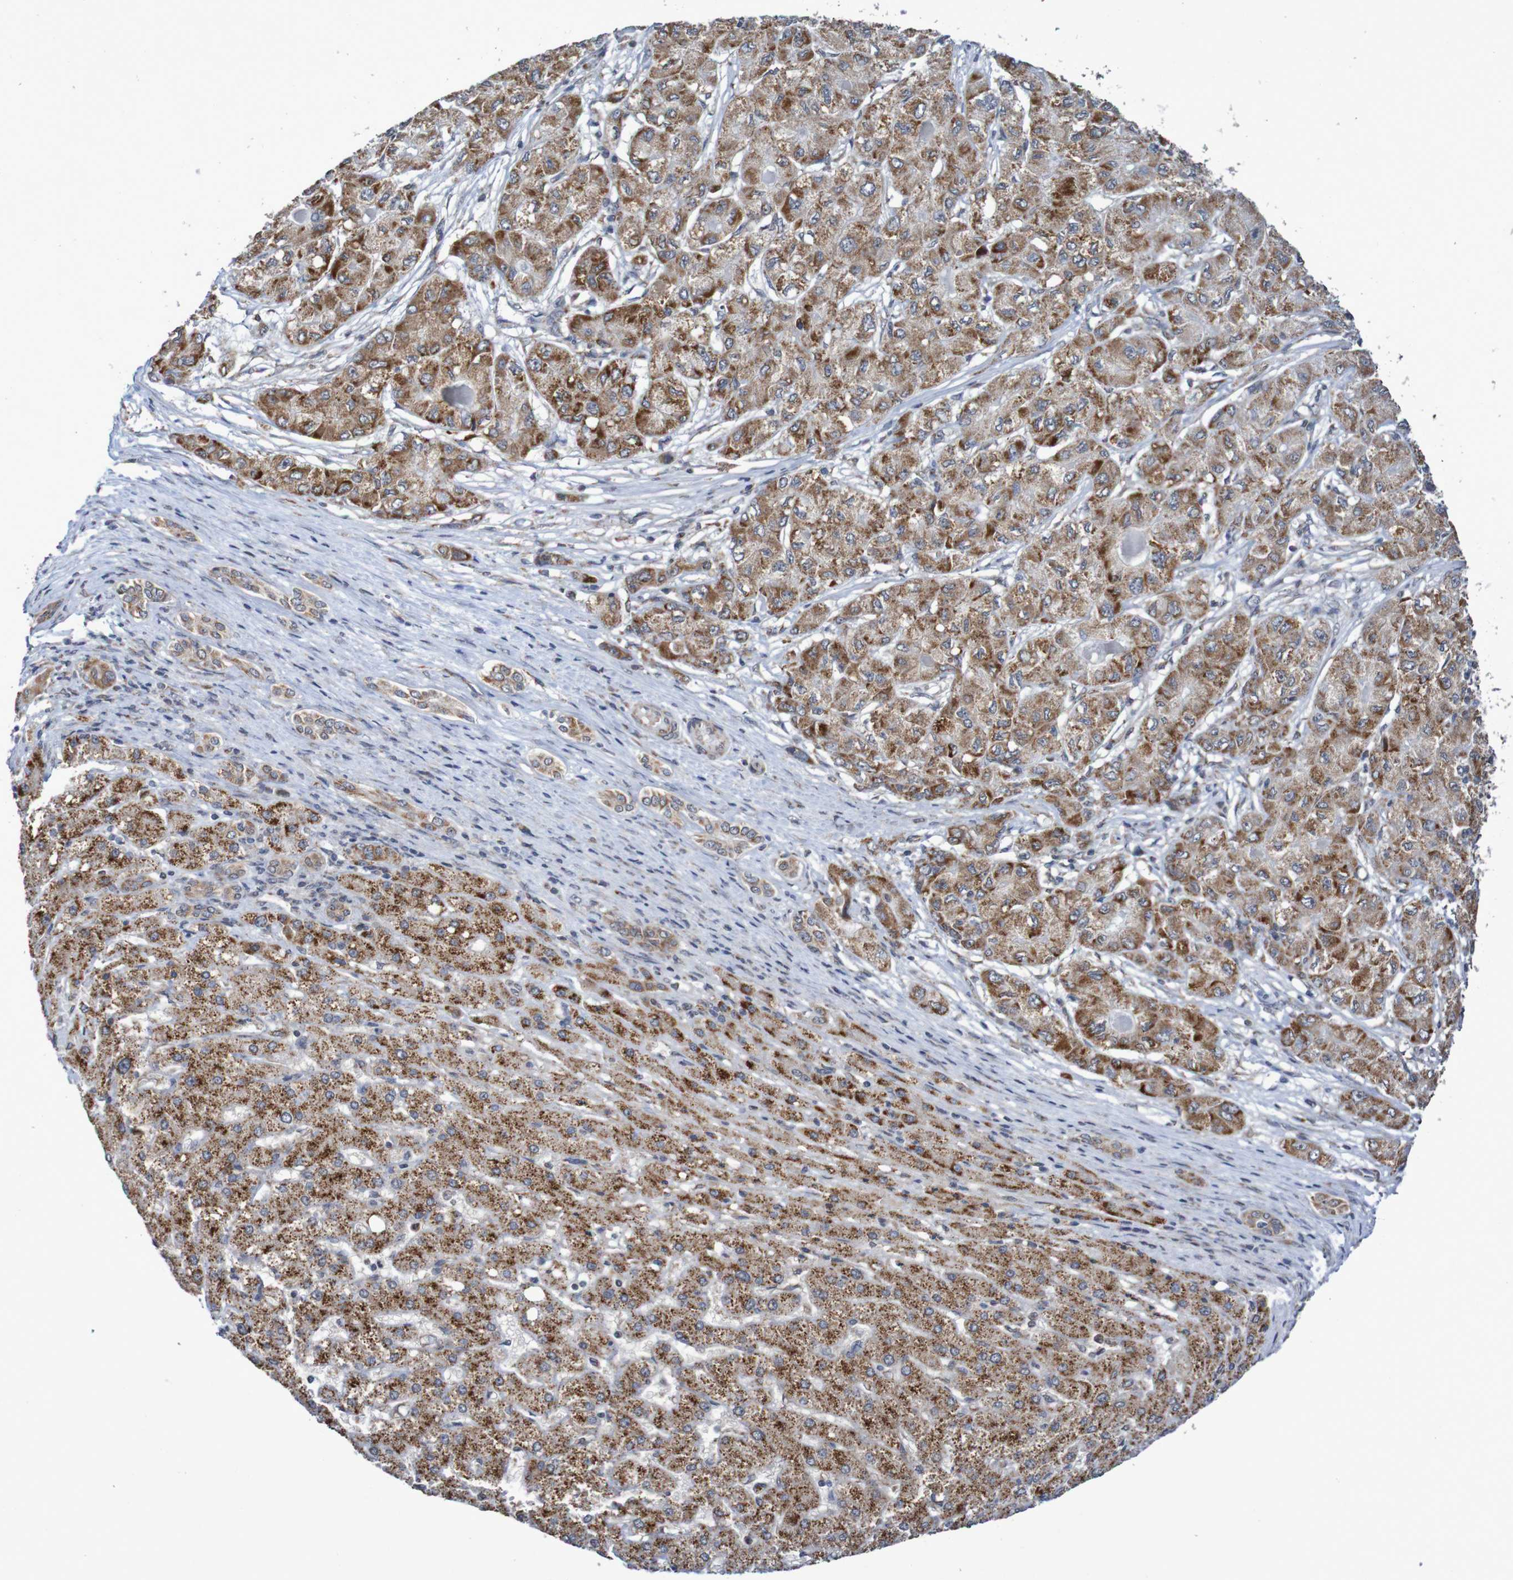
{"staining": {"intensity": "moderate", "quantity": ">75%", "location": "cytoplasmic/membranous"}, "tissue": "liver cancer", "cell_type": "Tumor cells", "image_type": "cancer", "snomed": [{"axis": "morphology", "description": "Carcinoma, Hepatocellular, NOS"}, {"axis": "topography", "description": "Liver"}], "caption": "Protein staining shows moderate cytoplasmic/membranous staining in about >75% of tumor cells in liver cancer (hepatocellular carcinoma). (brown staining indicates protein expression, while blue staining denotes nuclei).", "gene": "DVL1", "patient": {"sex": "male", "age": 80}}